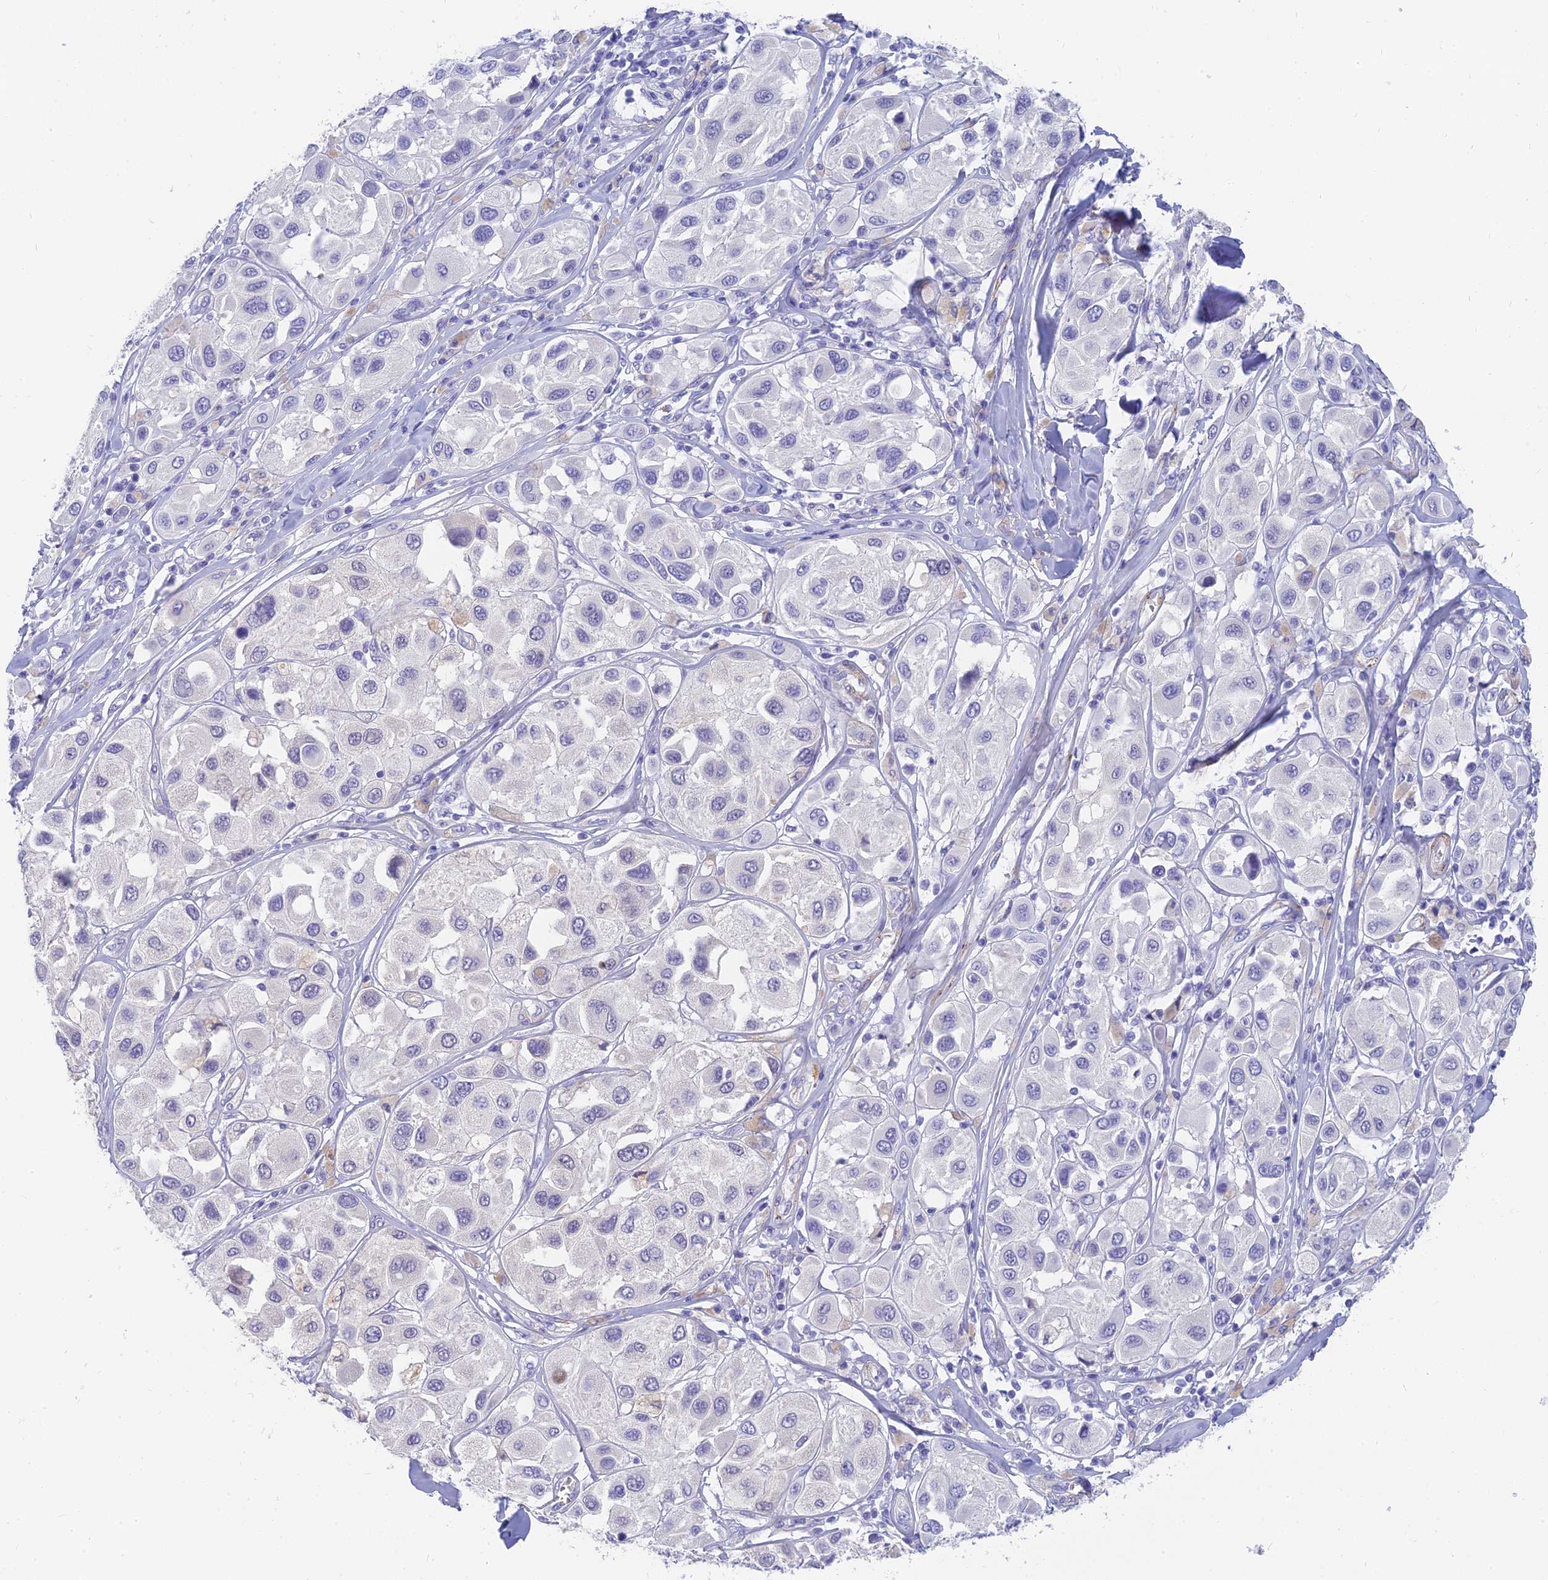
{"staining": {"intensity": "negative", "quantity": "none", "location": "none"}, "tissue": "melanoma", "cell_type": "Tumor cells", "image_type": "cancer", "snomed": [{"axis": "morphology", "description": "Malignant melanoma, Metastatic site"}, {"axis": "topography", "description": "Skin"}], "caption": "DAB immunohistochemical staining of malignant melanoma (metastatic site) shows no significant expression in tumor cells.", "gene": "SLC36A2", "patient": {"sex": "male", "age": 41}}